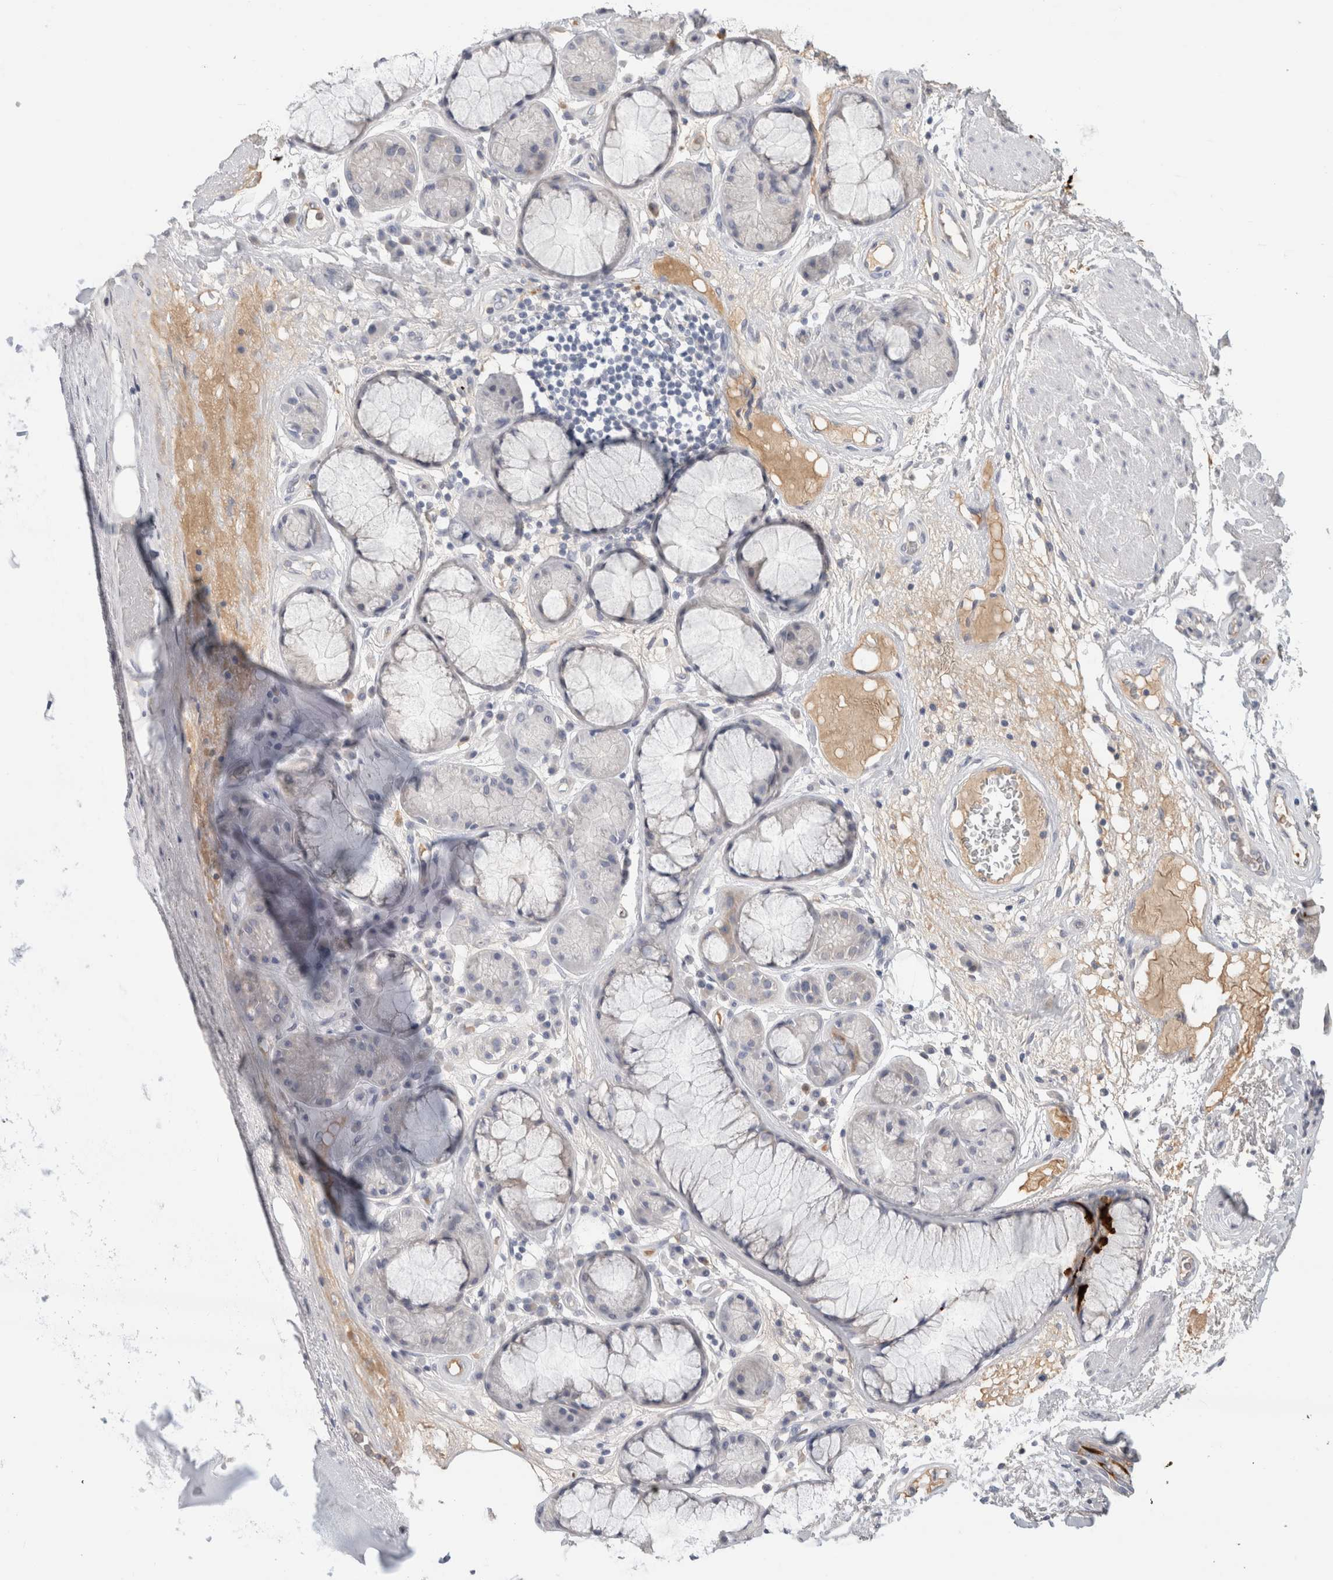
{"staining": {"intensity": "negative", "quantity": "none", "location": "none"}, "tissue": "adipose tissue", "cell_type": "Adipocytes", "image_type": "normal", "snomed": [{"axis": "morphology", "description": "Normal tissue, NOS"}, {"axis": "topography", "description": "Bronchus"}], "caption": "Adipose tissue stained for a protein using immunohistochemistry exhibits no expression adipocytes.", "gene": "SCGB1A1", "patient": {"sex": "male", "age": 66}}